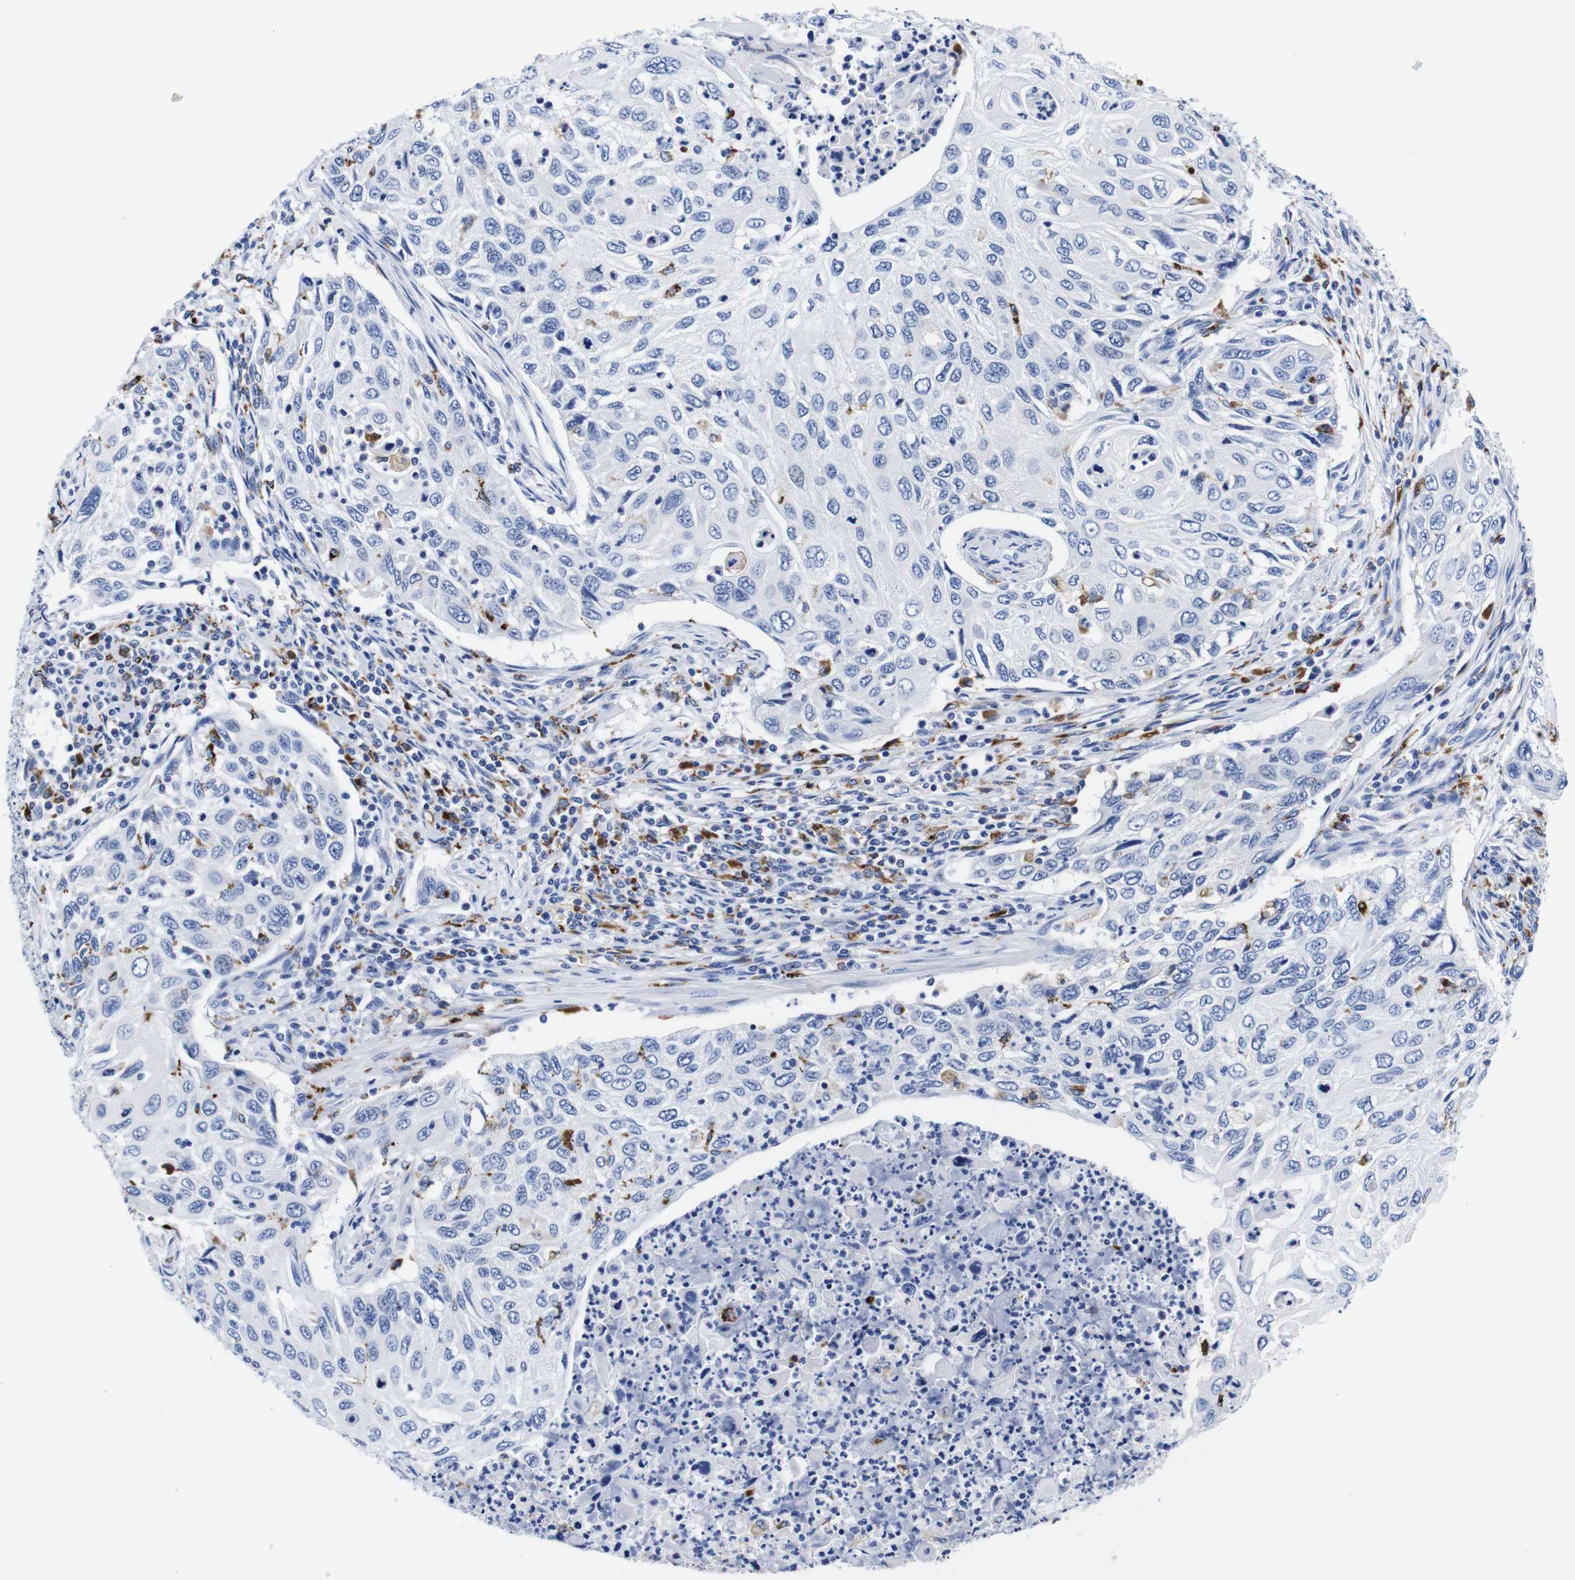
{"staining": {"intensity": "negative", "quantity": "none", "location": "none"}, "tissue": "cervical cancer", "cell_type": "Tumor cells", "image_type": "cancer", "snomed": [{"axis": "morphology", "description": "Squamous cell carcinoma, NOS"}, {"axis": "topography", "description": "Cervix"}], "caption": "Squamous cell carcinoma (cervical) stained for a protein using immunohistochemistry exhibits no staining tumor cells.", "gene": "HLA-DMB", "patient": {"sex": "female", "age": 70}}